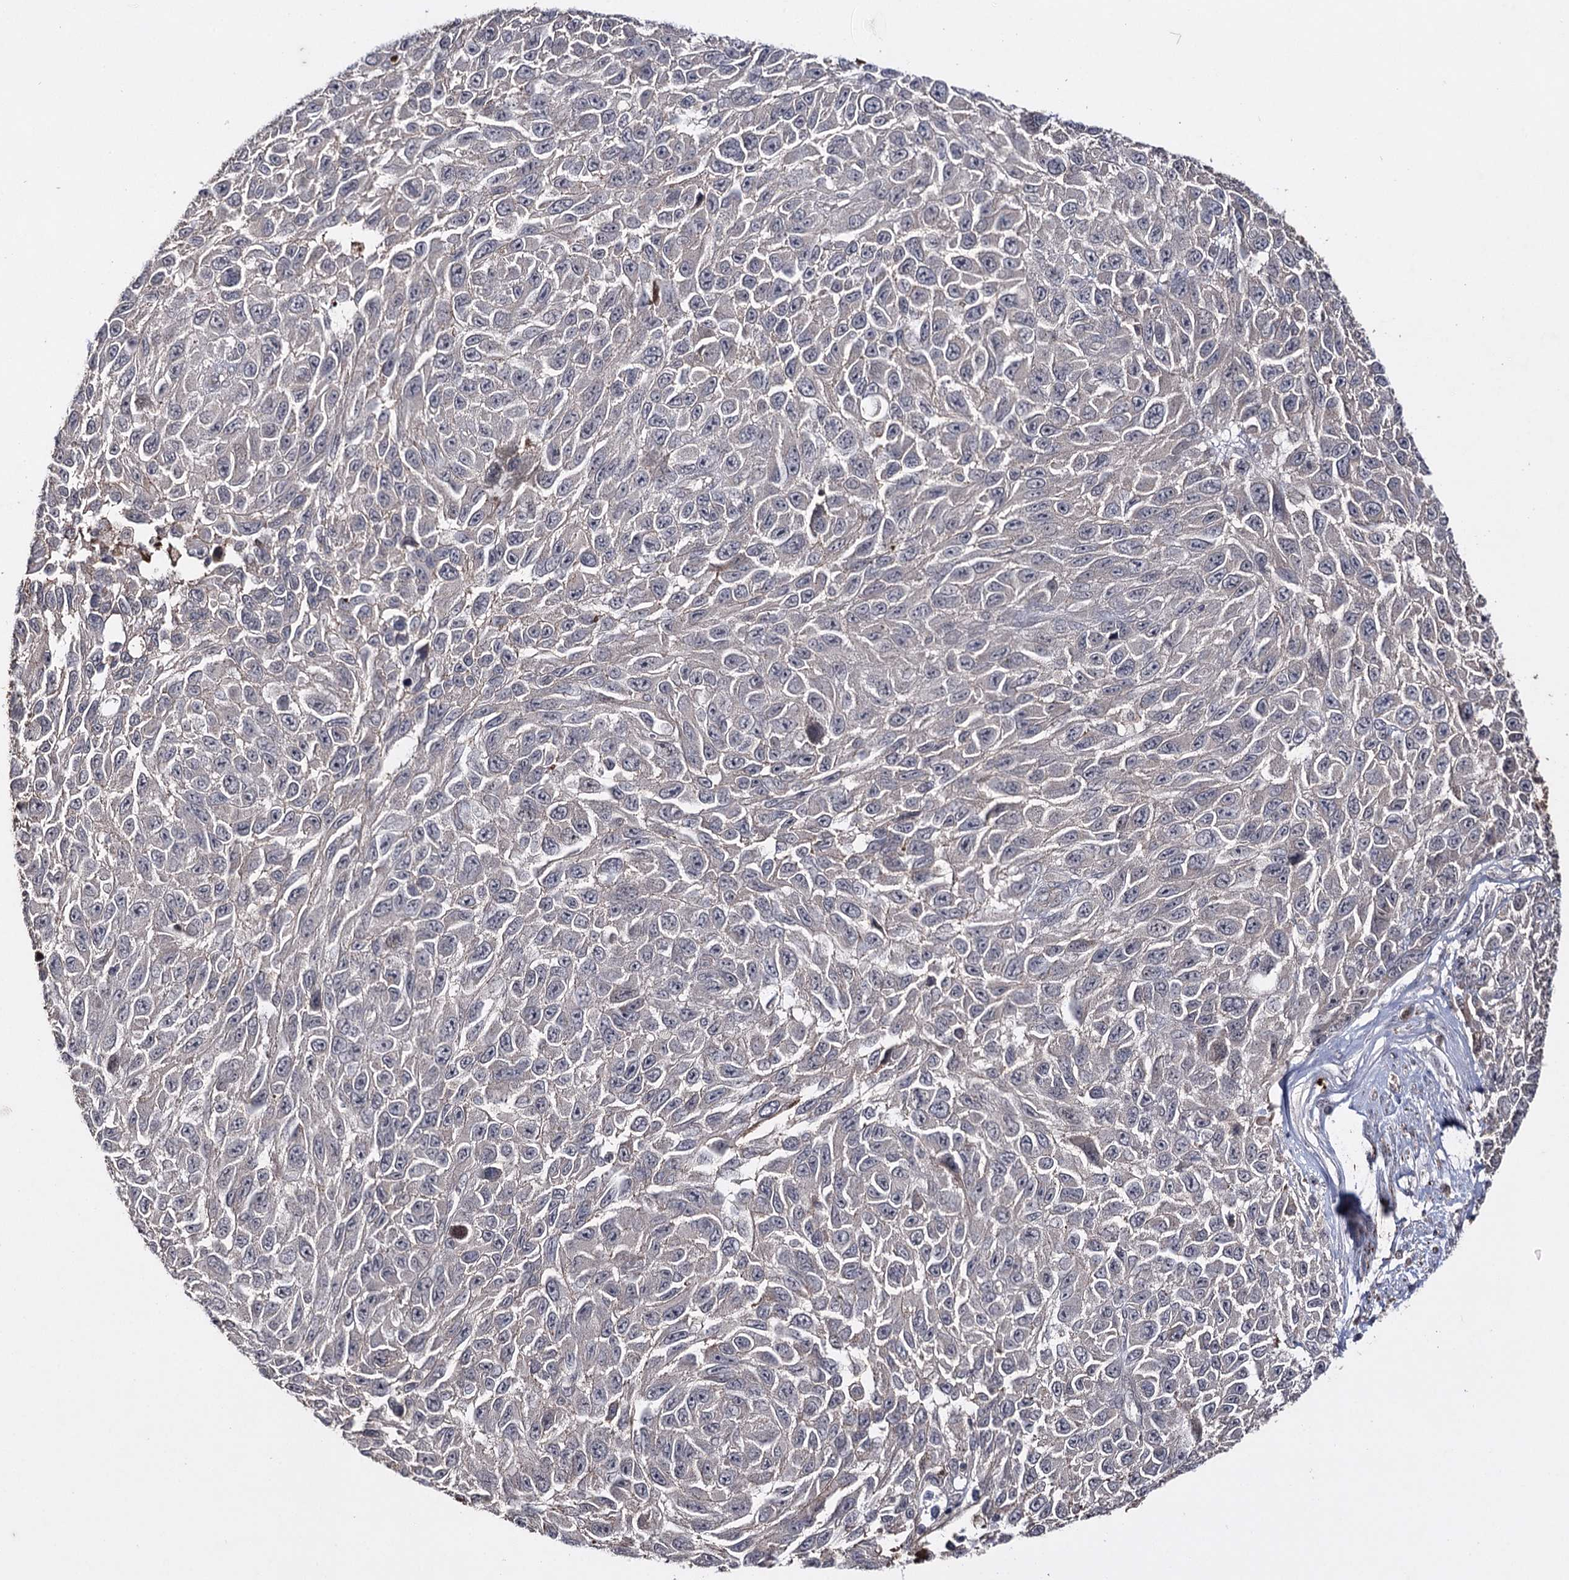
{"staining": {"intensity": "negative", "quantity": "none", "location": "none"}, "tissue": "melanoma", "cell_type": "Tumor cells", "image_type": "cancer", "snomed": [{"axis": "morphology", "description": "Normal tissue, NOS"}, {"axis": "morphology", "description": "Malignant melanoma, NOS"}, {"axis": "topography", "description": "Skin"}], "caption": "Immunohistochemical staining of human malignant melanoma demonstrates no significant positivity in tumor cells. (DAB IHC, high magnification).", "gene": "SYNGR3", "patient": {"sex": "female", "age": 96}}